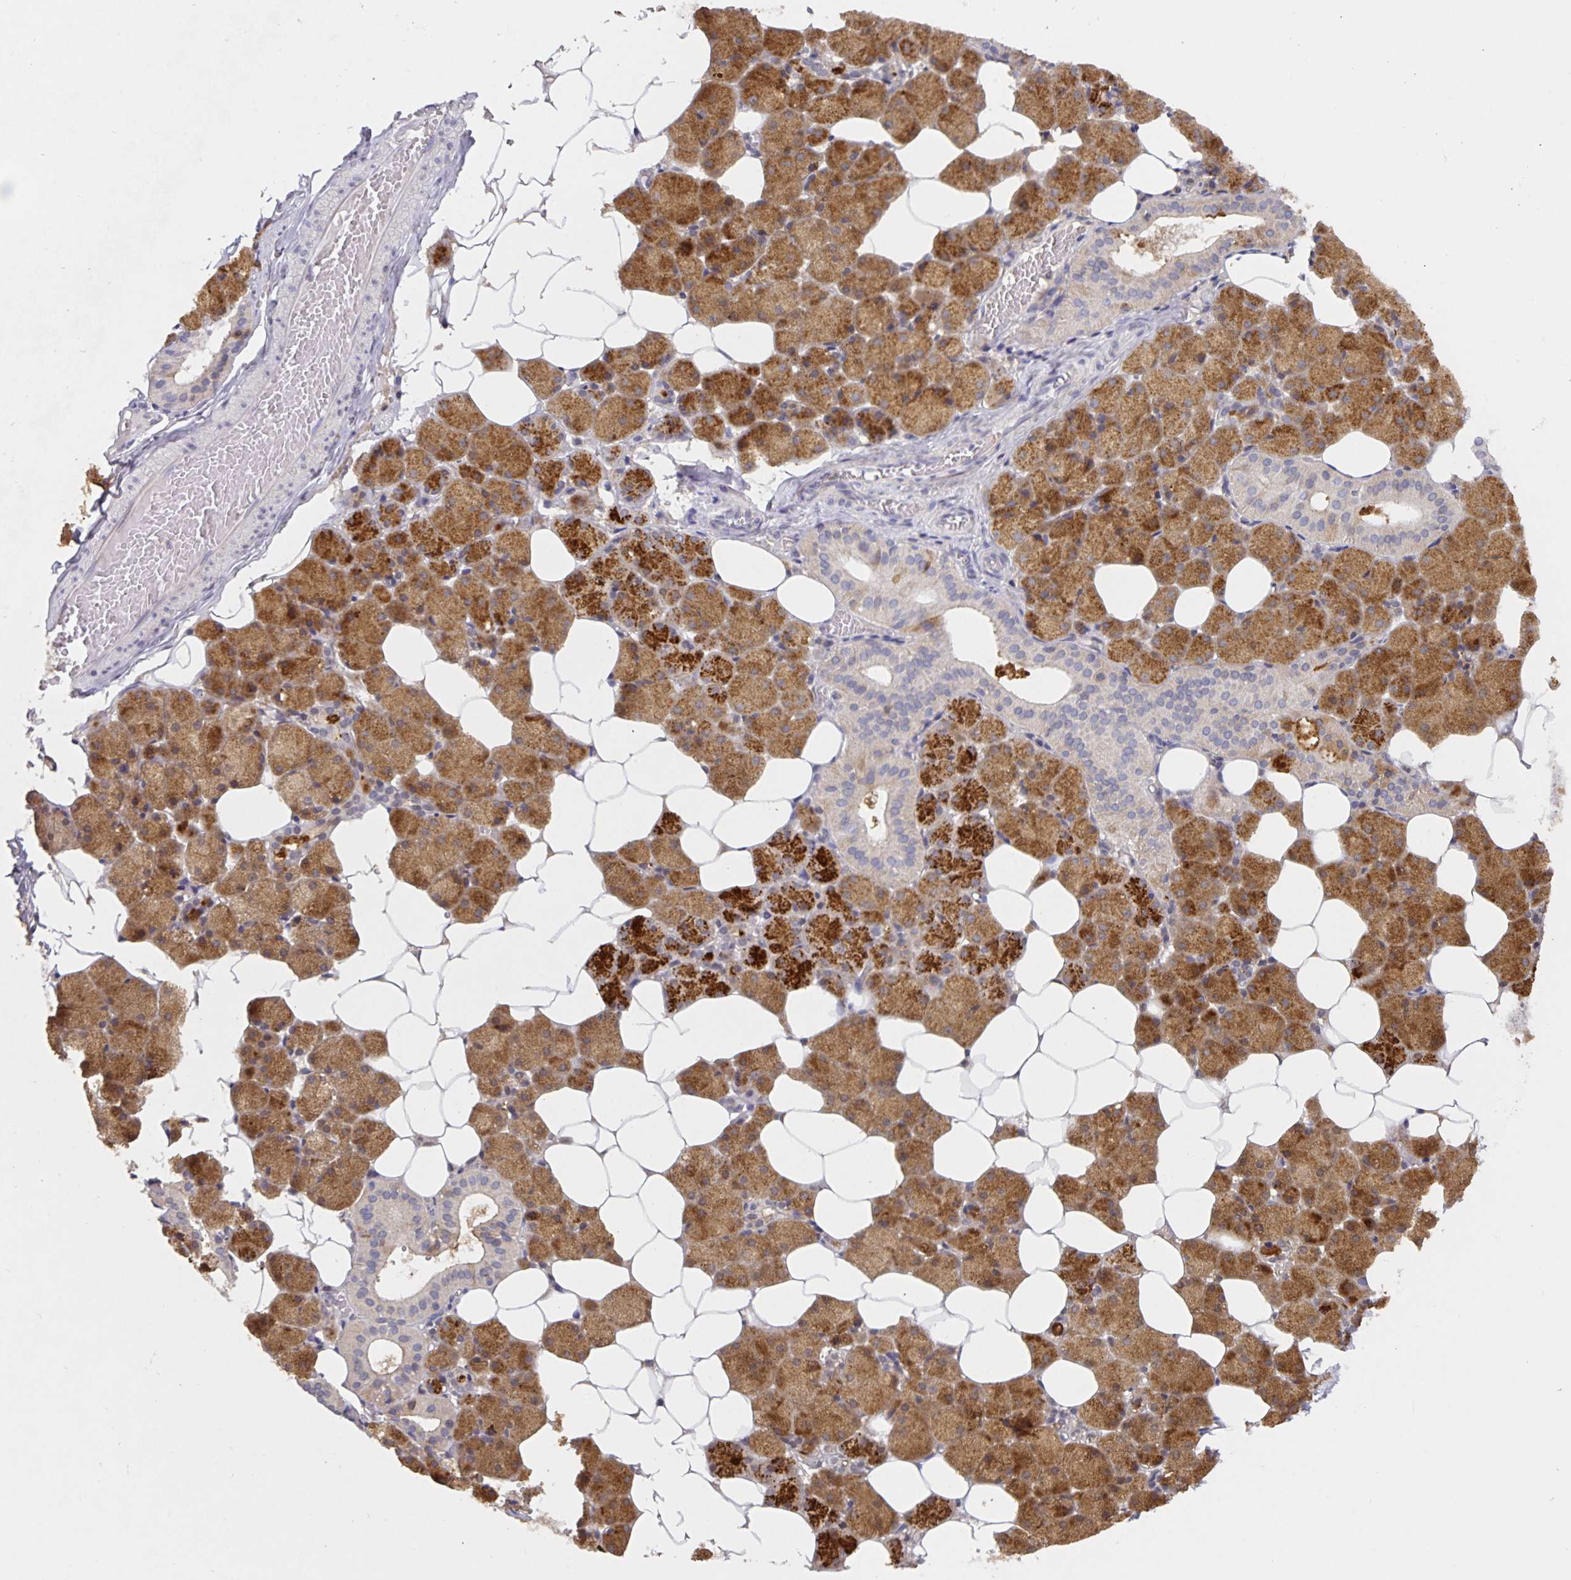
{"staining": {"intensity": "moderate", "quantity": "25%-75%", "location": "cytoplasmic/membranous"}, "tissue": "salivary gland", "cell_type": "Glandular cells", "image_type": "normal", "snomed": [{"axis": "morphology", "description": "Normal tissue, NOS"}, {"axis": "topography", "description": "Salivary gland"}], "caption": "Salivary gland was stained to show a protein in brown. There is medium levels of moderate cytoplasmic/membranous staining in about 25%-75% of glandular cells. (DAB (3,3'-diaminobenzidine) IHC with brightfield microscopy, high magnification).", "gene": "HEPN1", "patient": {"sex": "male", "age": 38}}